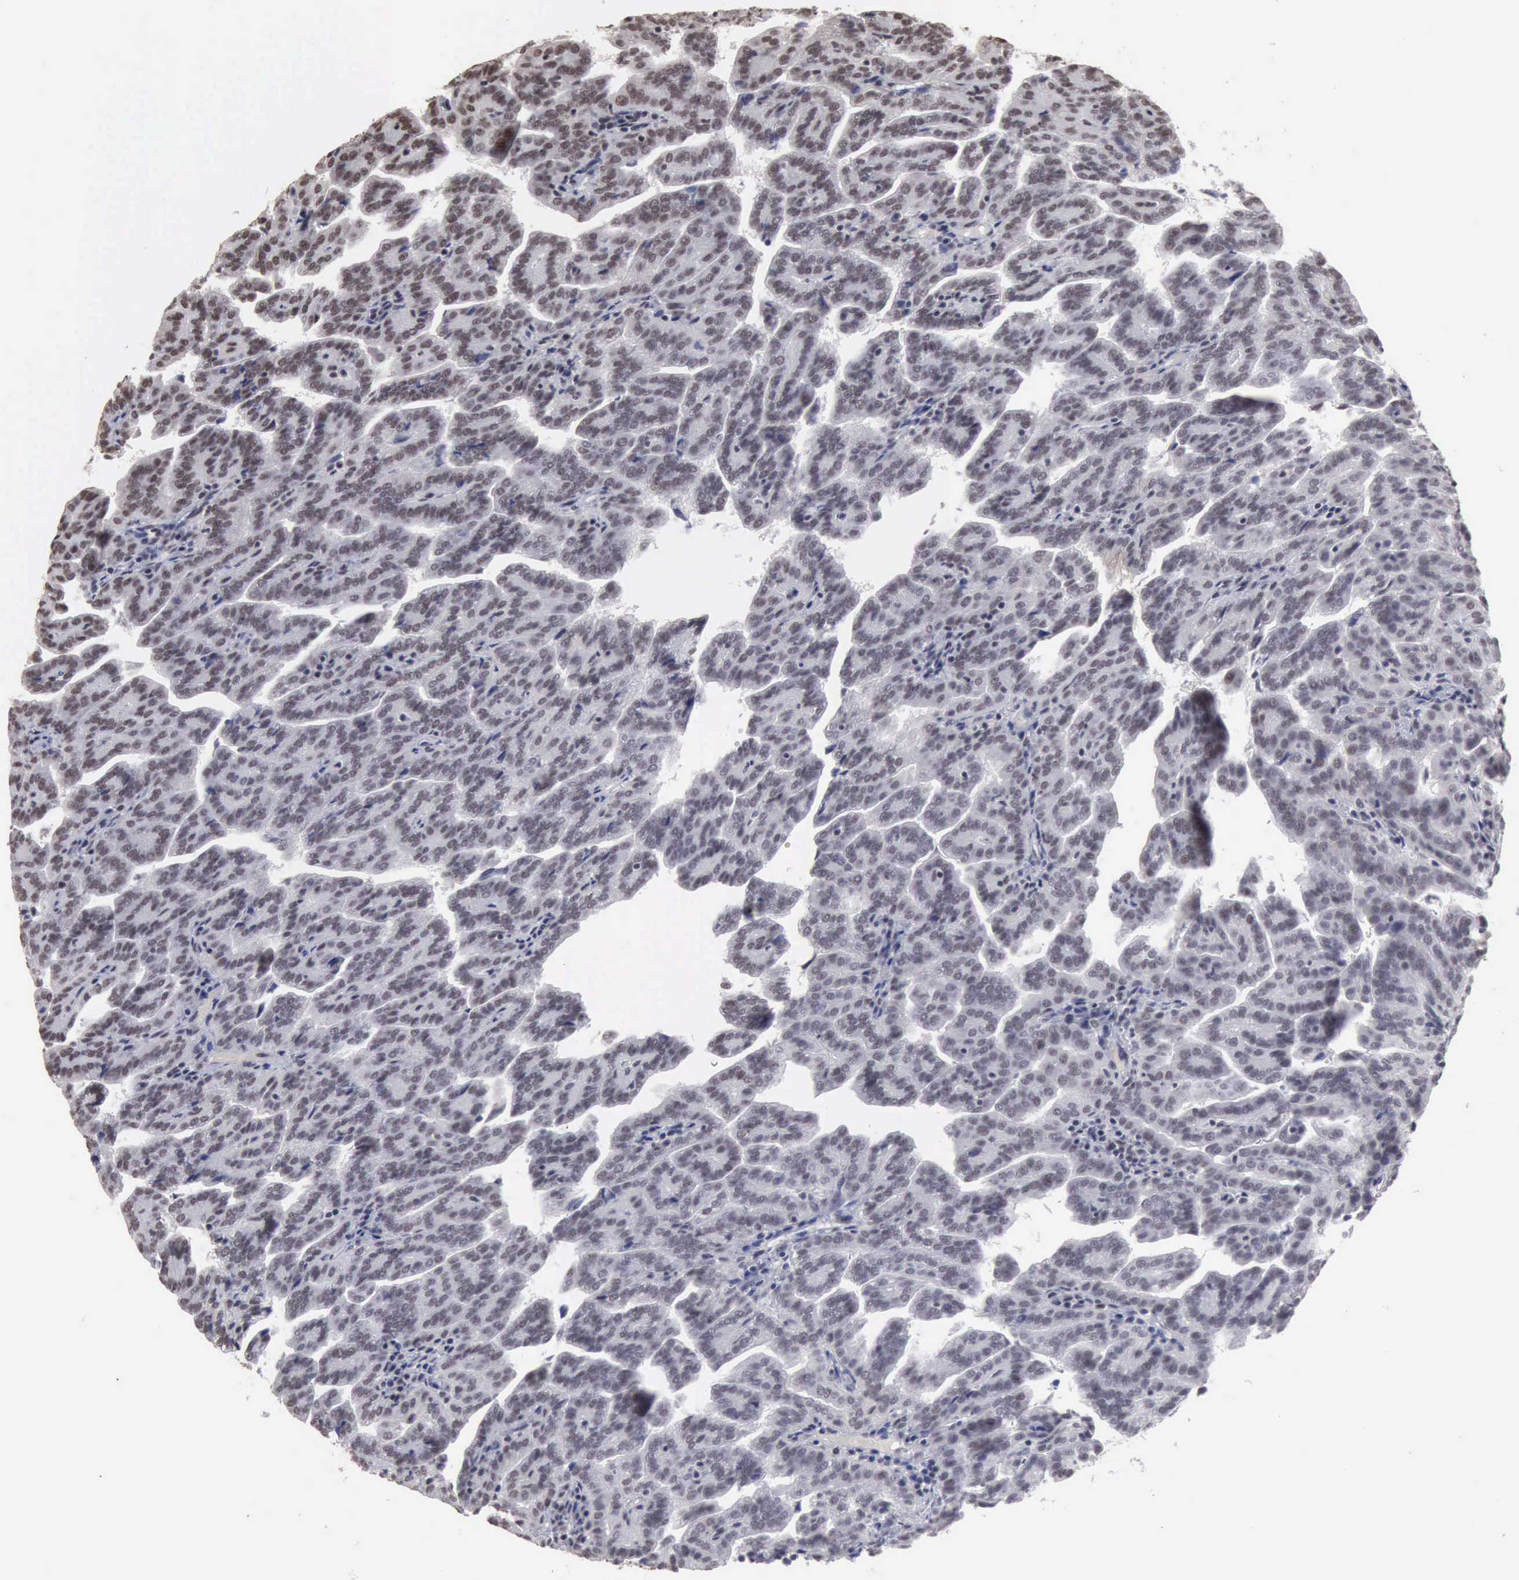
{"staining": {"intensity": "weak", "quantity": "25%-75%", "location": "nuclear"}, "tissue": "renal cancer", "cell_type": "Tumor cells", "image_type": "cancer", "snomed": [{"axis": "morphology", "description": "Adenocarcinoma, NOS"}, {"axis": "topography", "description": "Kidney"}], "caption": "The immunohistochemical stain highlights weak nuclear positivity in tumor cells of renal cancer (adenocarcinoma) tissue.", "gene": "TAF1", "patient": {"sex": "male", "age": 61}}